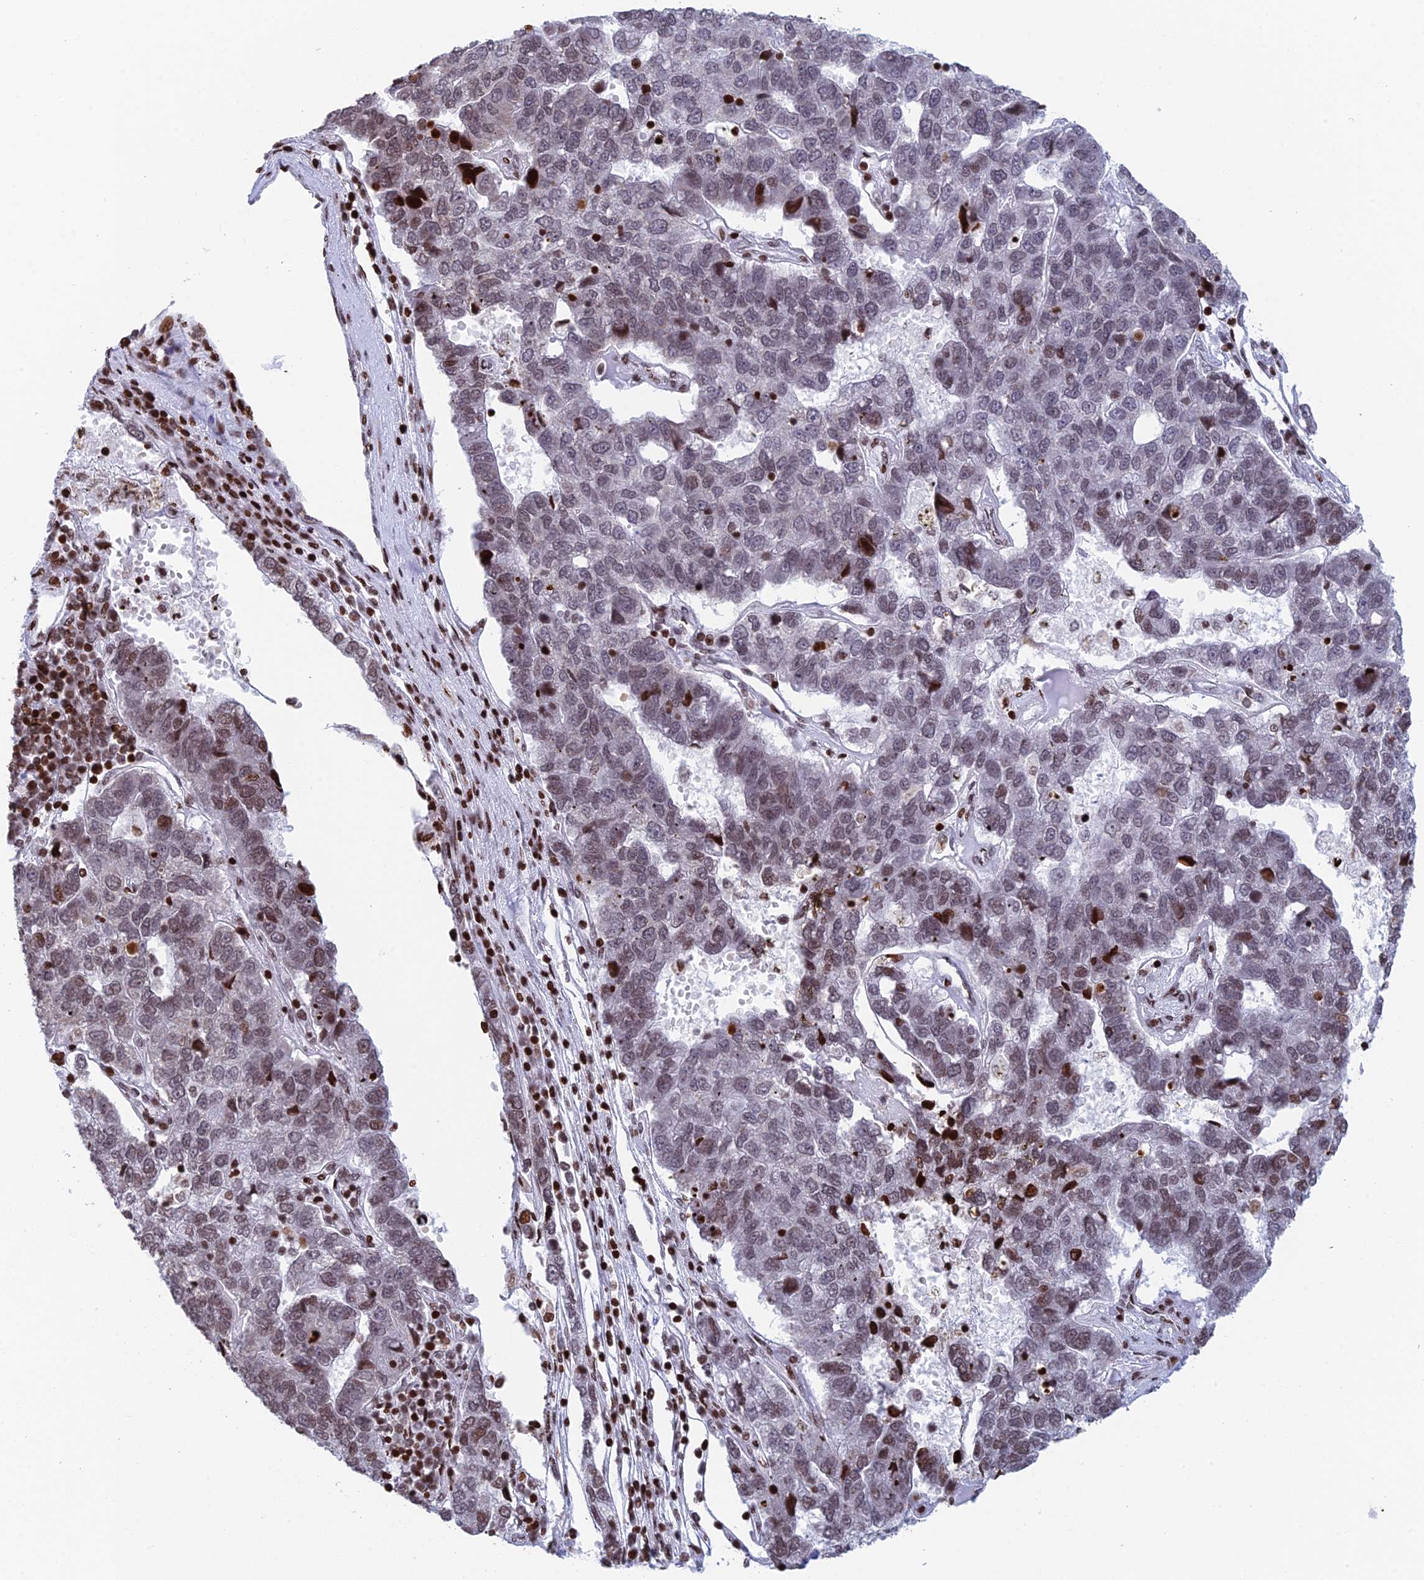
{"staining": {"intensity": "weak", "quantity": "25%-75%", "location": "nuclear"}, "tissue": "pancreatic cancer", "cell_type": "Tumor cells", "image_type": "cancer", "snomed": [{"axis": "morphology", "description": "Adenocarcinoma, NOS"}, {"axis": "topography", "description": "Pancreas"}], "caption": "Adenocarcinoma (pancreatic) stained with a brown dye displays weak nuclear positive positivity in approximately 25%-75% of tumor cells.", "gene": "RPAP1", "patient": {"sex": "female", "age": 61}}